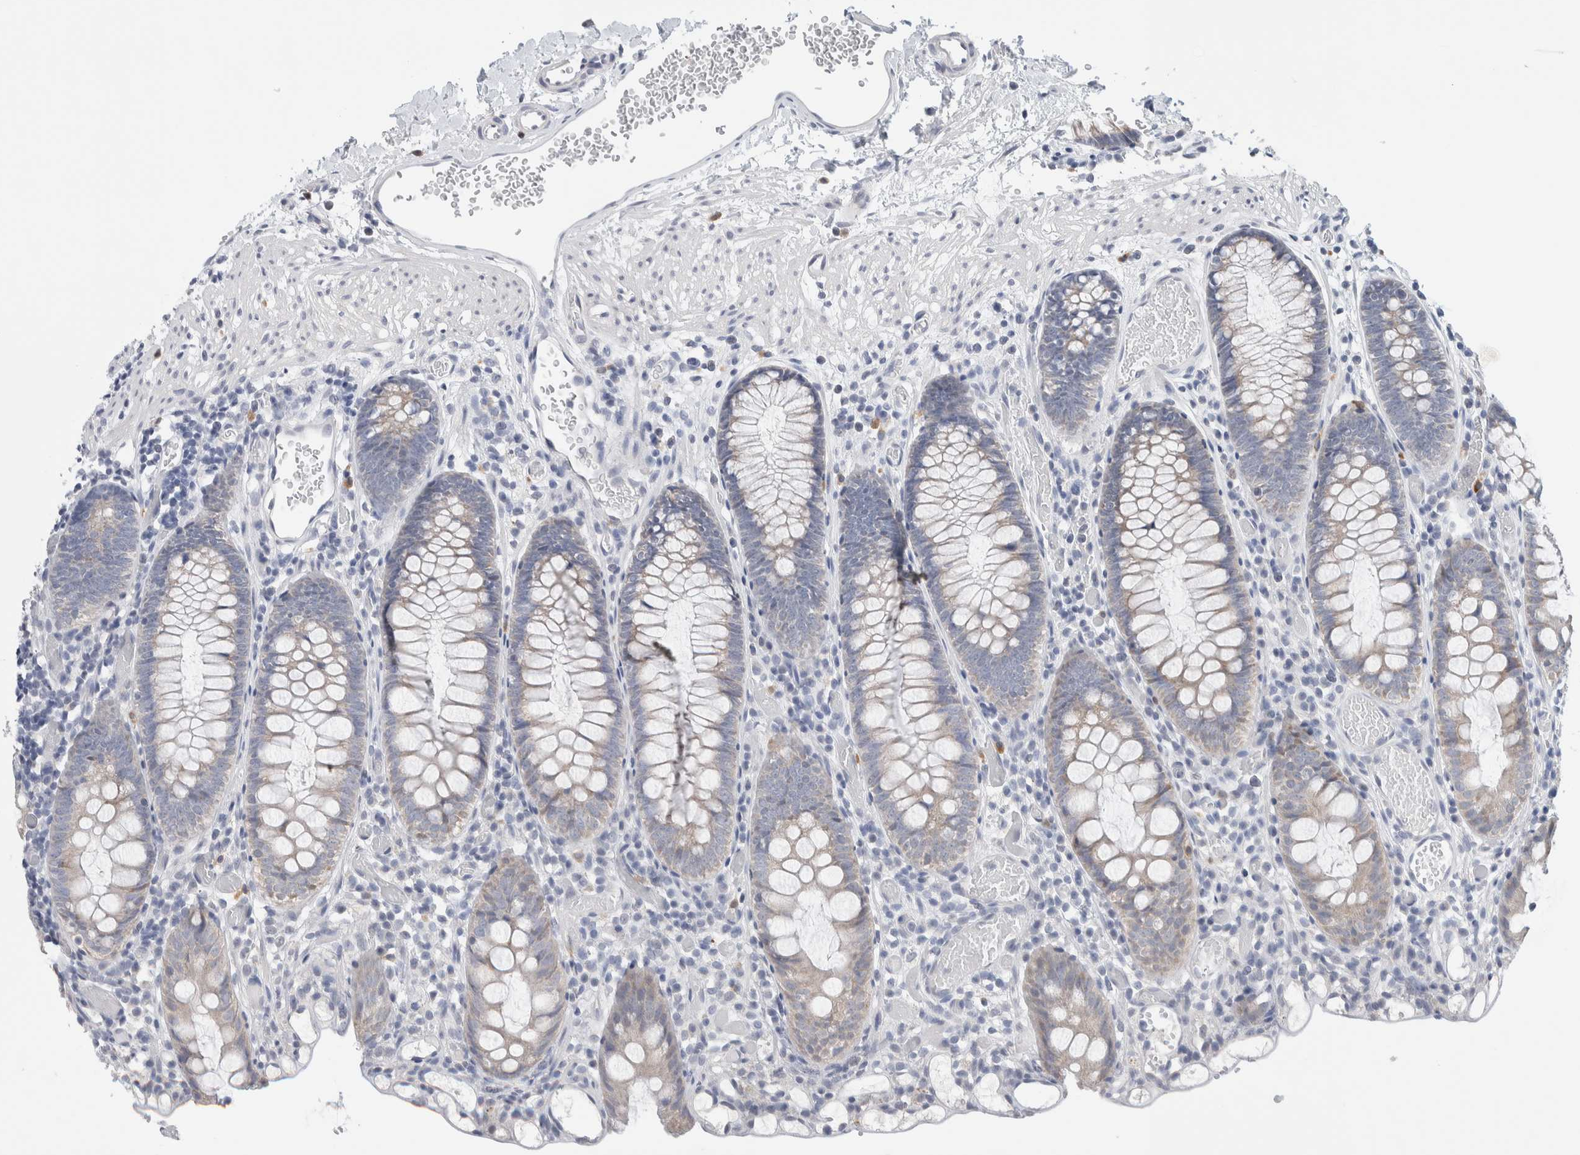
{"staining": {"intensity": "negative", "quantity": "none", "location": "none"}, "tissue": "colon", "cell_type": "Endothelial cells", "image_type": "normal", "snomed": [{"axis": "morphology", "description": "Normal tissue, NOS"}, {"axis": "topography", "description": "Colon"}], "caption": "High magnification brightfield microscopy of unremarkable colon stained with DAB (3,3'-diaminobenzidine) (brown) and counterstained with hematoxylin (blue): endothelial cells show no significant expression. (Stains: DAB IHC with hematoxylin counter stain, Microscopy: brightfield microscopy at high magnification).", "gene": "SCN2A", "patient": {"sex": "male", "age": 14}}